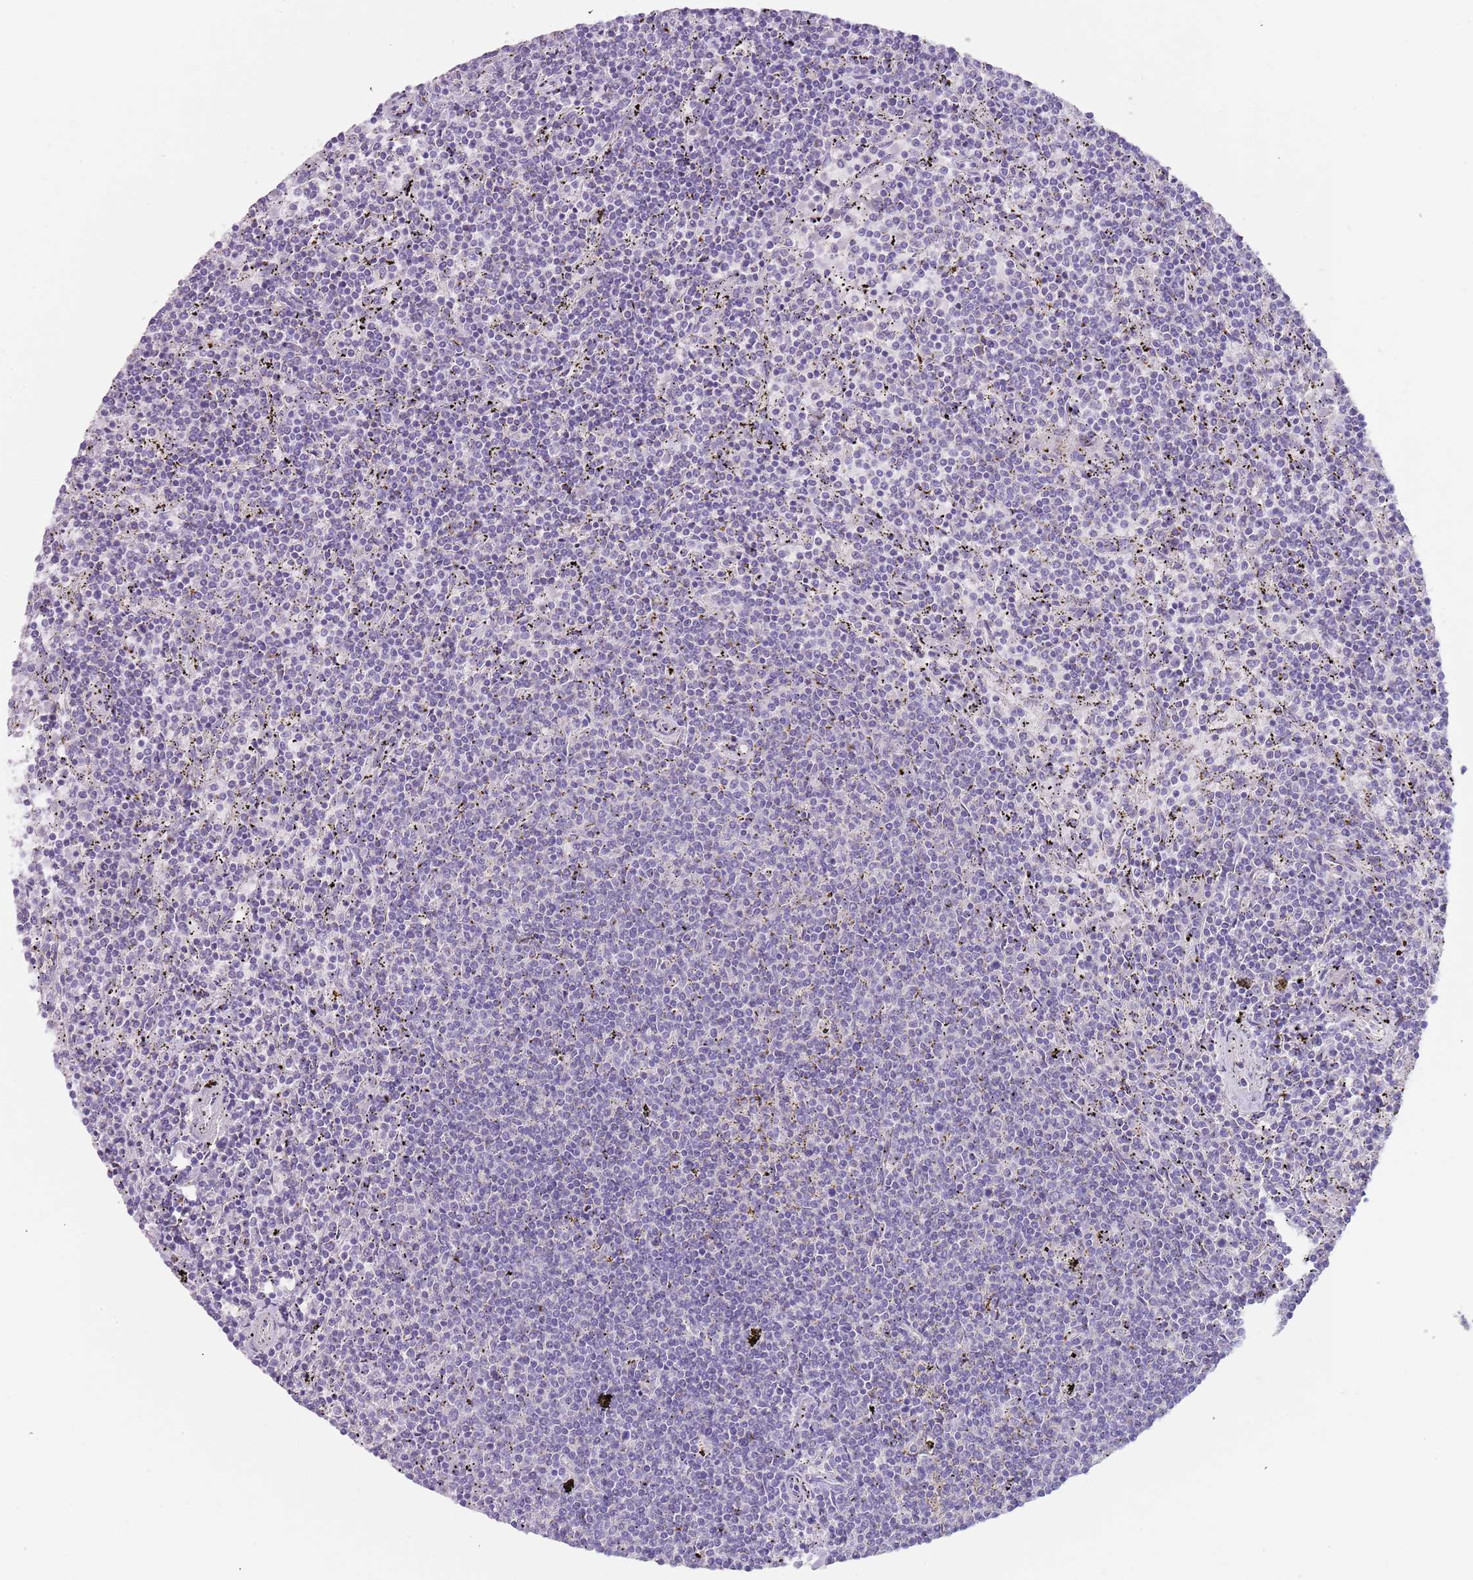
{"staining": {"intensity": "negative", "quantity": "none", "location": "none"}, "tissue": "lymphoma", "cell_type": "Tumor cells", "image_type": "cancer", "snomed": [{"axis": "morphology", "description": "Malignant lymphoma, non-Hodgkin's type, Low grade"}, {"axis": "topography", "description": "Spleen"}], "caption": "The immunohistochemistry (IHC) histopathology image has no significant expression in tumor cells of lymphoma tissue. (Immunohistochemistry, brightfield microscopy, high magnification).", "gene": "C2CD3", "patient": {"sex": "female", "age": 50}}